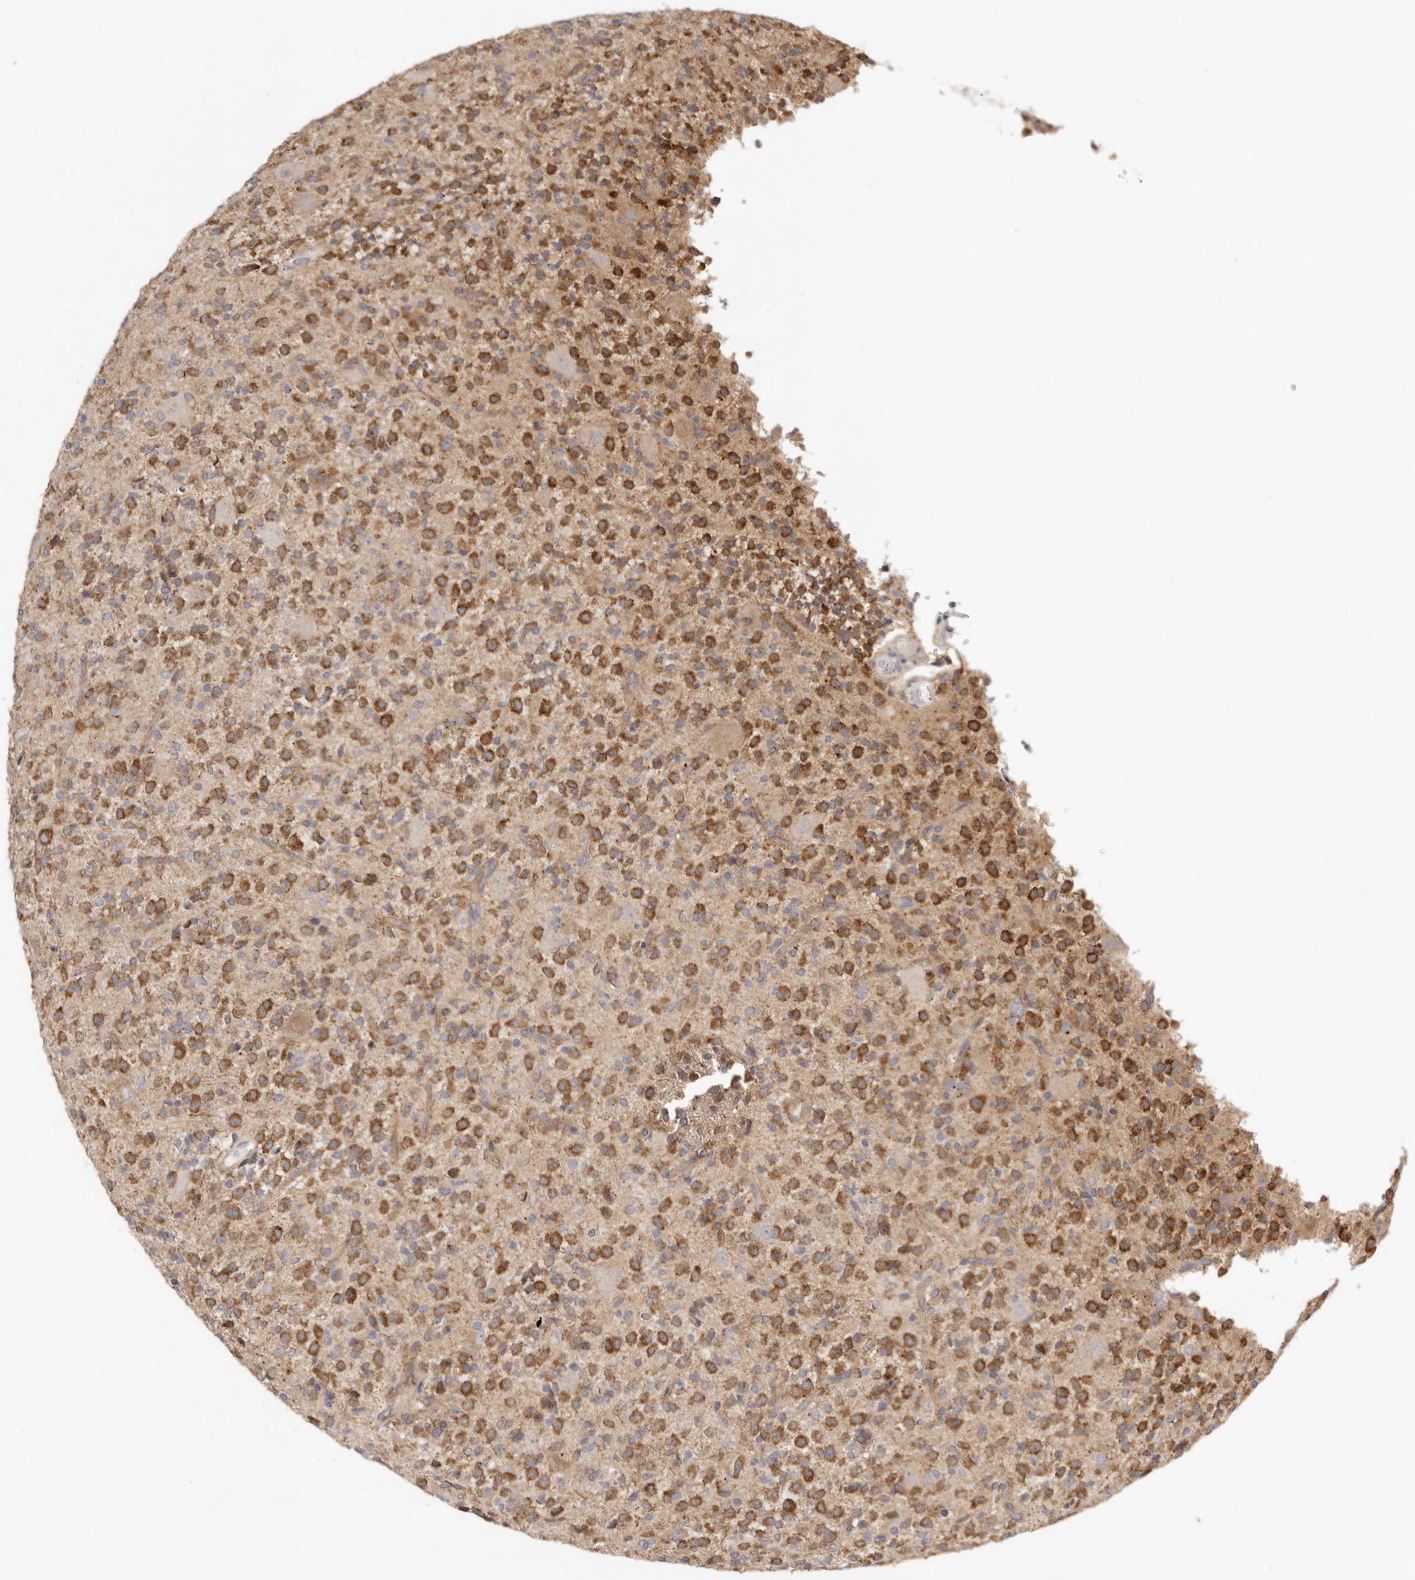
{"staining": {"intensity": "moderate", "quantity": ">75%", "location": "cytoplasmic/membranous"}, "tissue": "glioma", "cell_type": "Tumor cells", "image_type": "cancer", "snomed": [{"axis": "morphology", "description": "Glioma, malignant, High grade"}, {"axis": "topography", "description": "Brain"}], "caption": "Immunohistochemical staining of malignant glioma (high-grade) displays moderate cytoplasmic/membranous protein positivity in about >75% of tumor cells.", "gene": "MSRB2", "patient": {"sex": "male", "age": 34}}